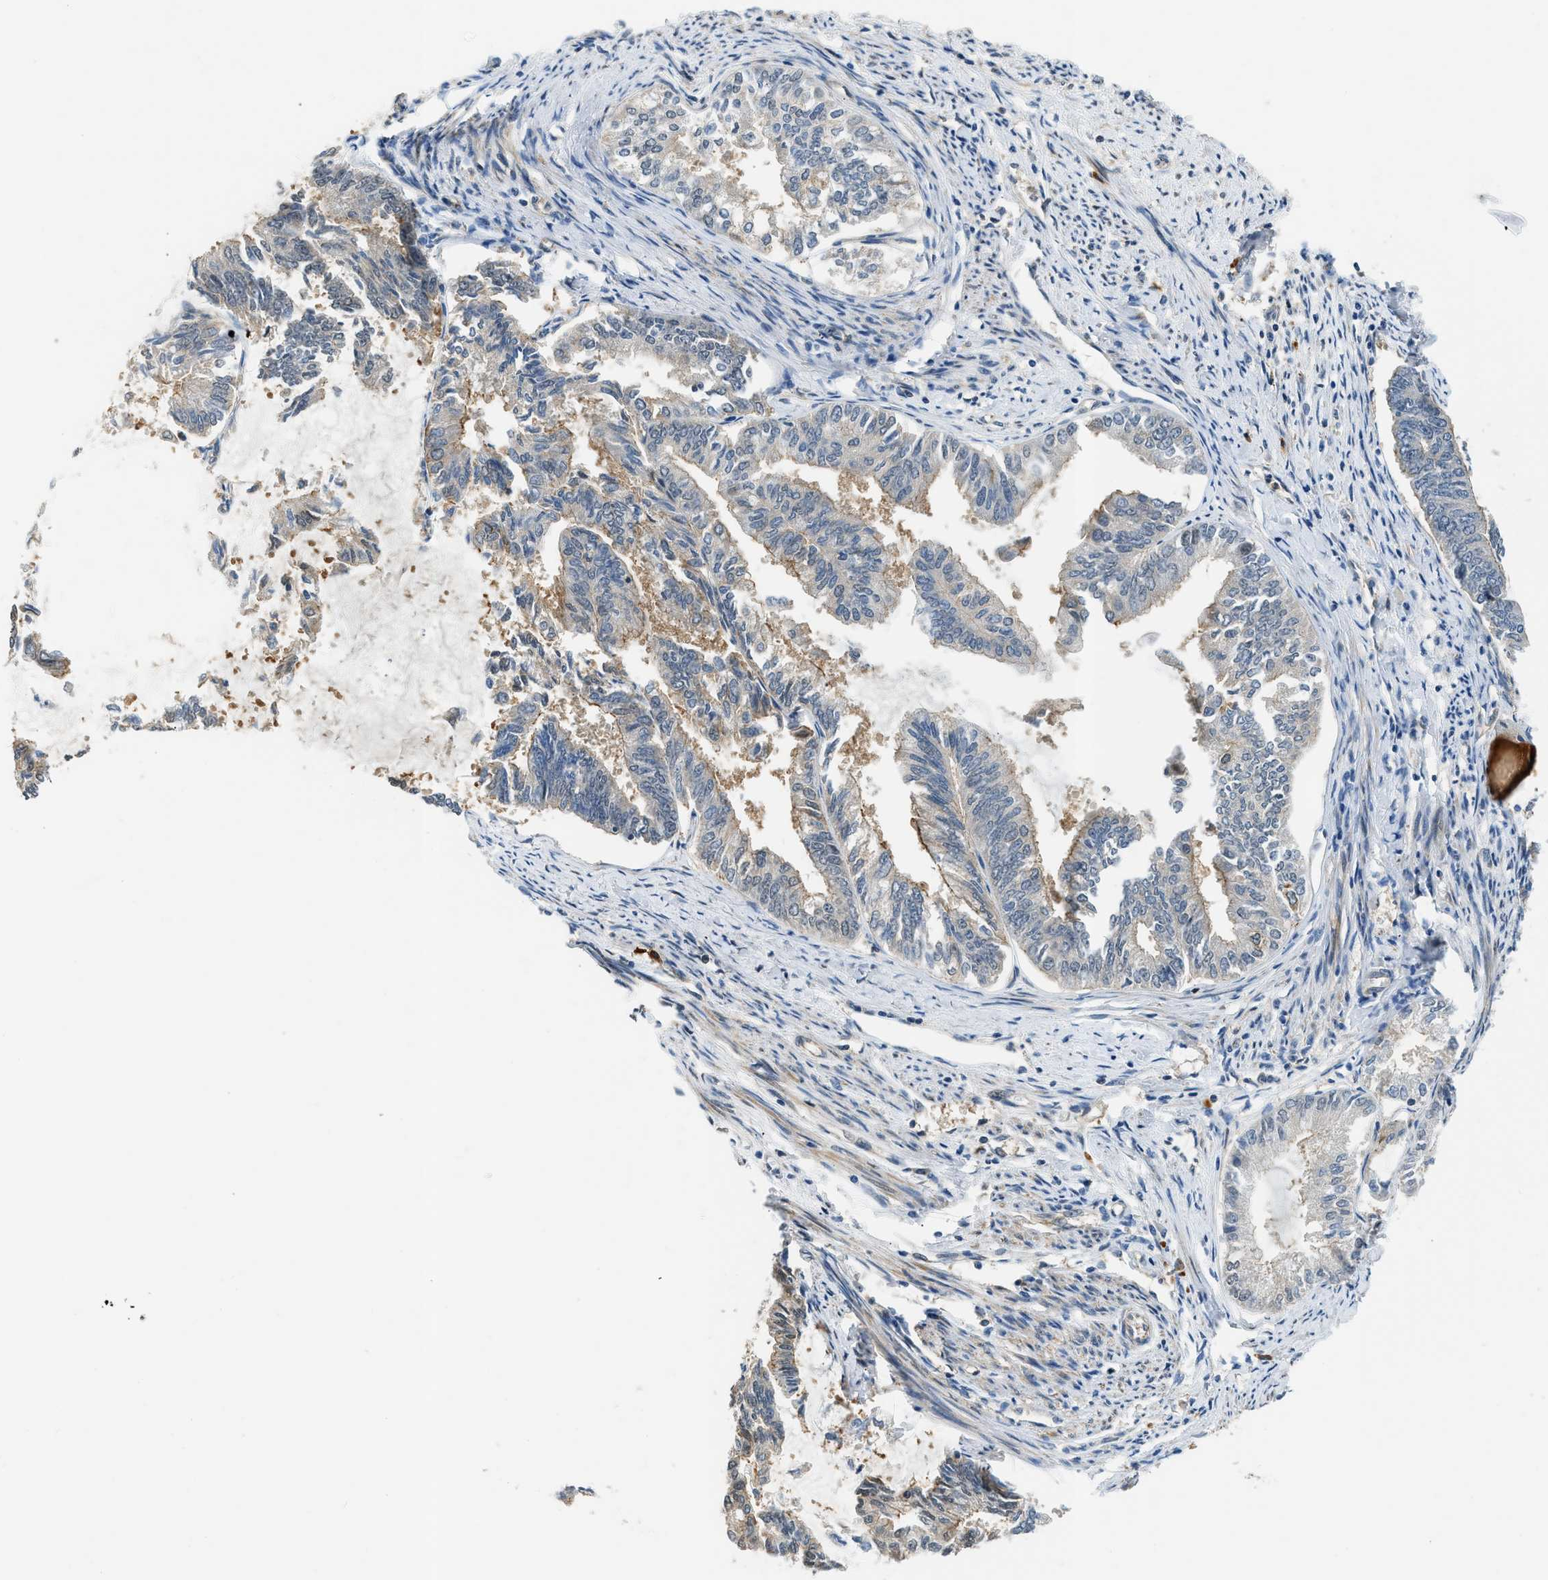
{"staining": {"intensity": "weak", "quantity": "<25%", "location": "cytoplasmic/membranous"}, "tissue": "endometrial cancer", "cell_type": "Tumor cells", "image_type": "cancer", "snomed": [{"axis": "morphology", "description": "Adenocarcinoma, NOS"}, {"axis": "topography", "description": "Endometrium"}], "caption": "An immunohistochemistry micrograph of adenocarcinoma (endometrial) is shown. There is no staining in tumor cells of adenocarcinoma (endometrial). (DAB (3,3'-diaminobenzidine) immunohistochemistry visualized using brightfield microscopy, high magnification).", "gene": "CBLB", "patient": {"sex": "female", "age": 86}}